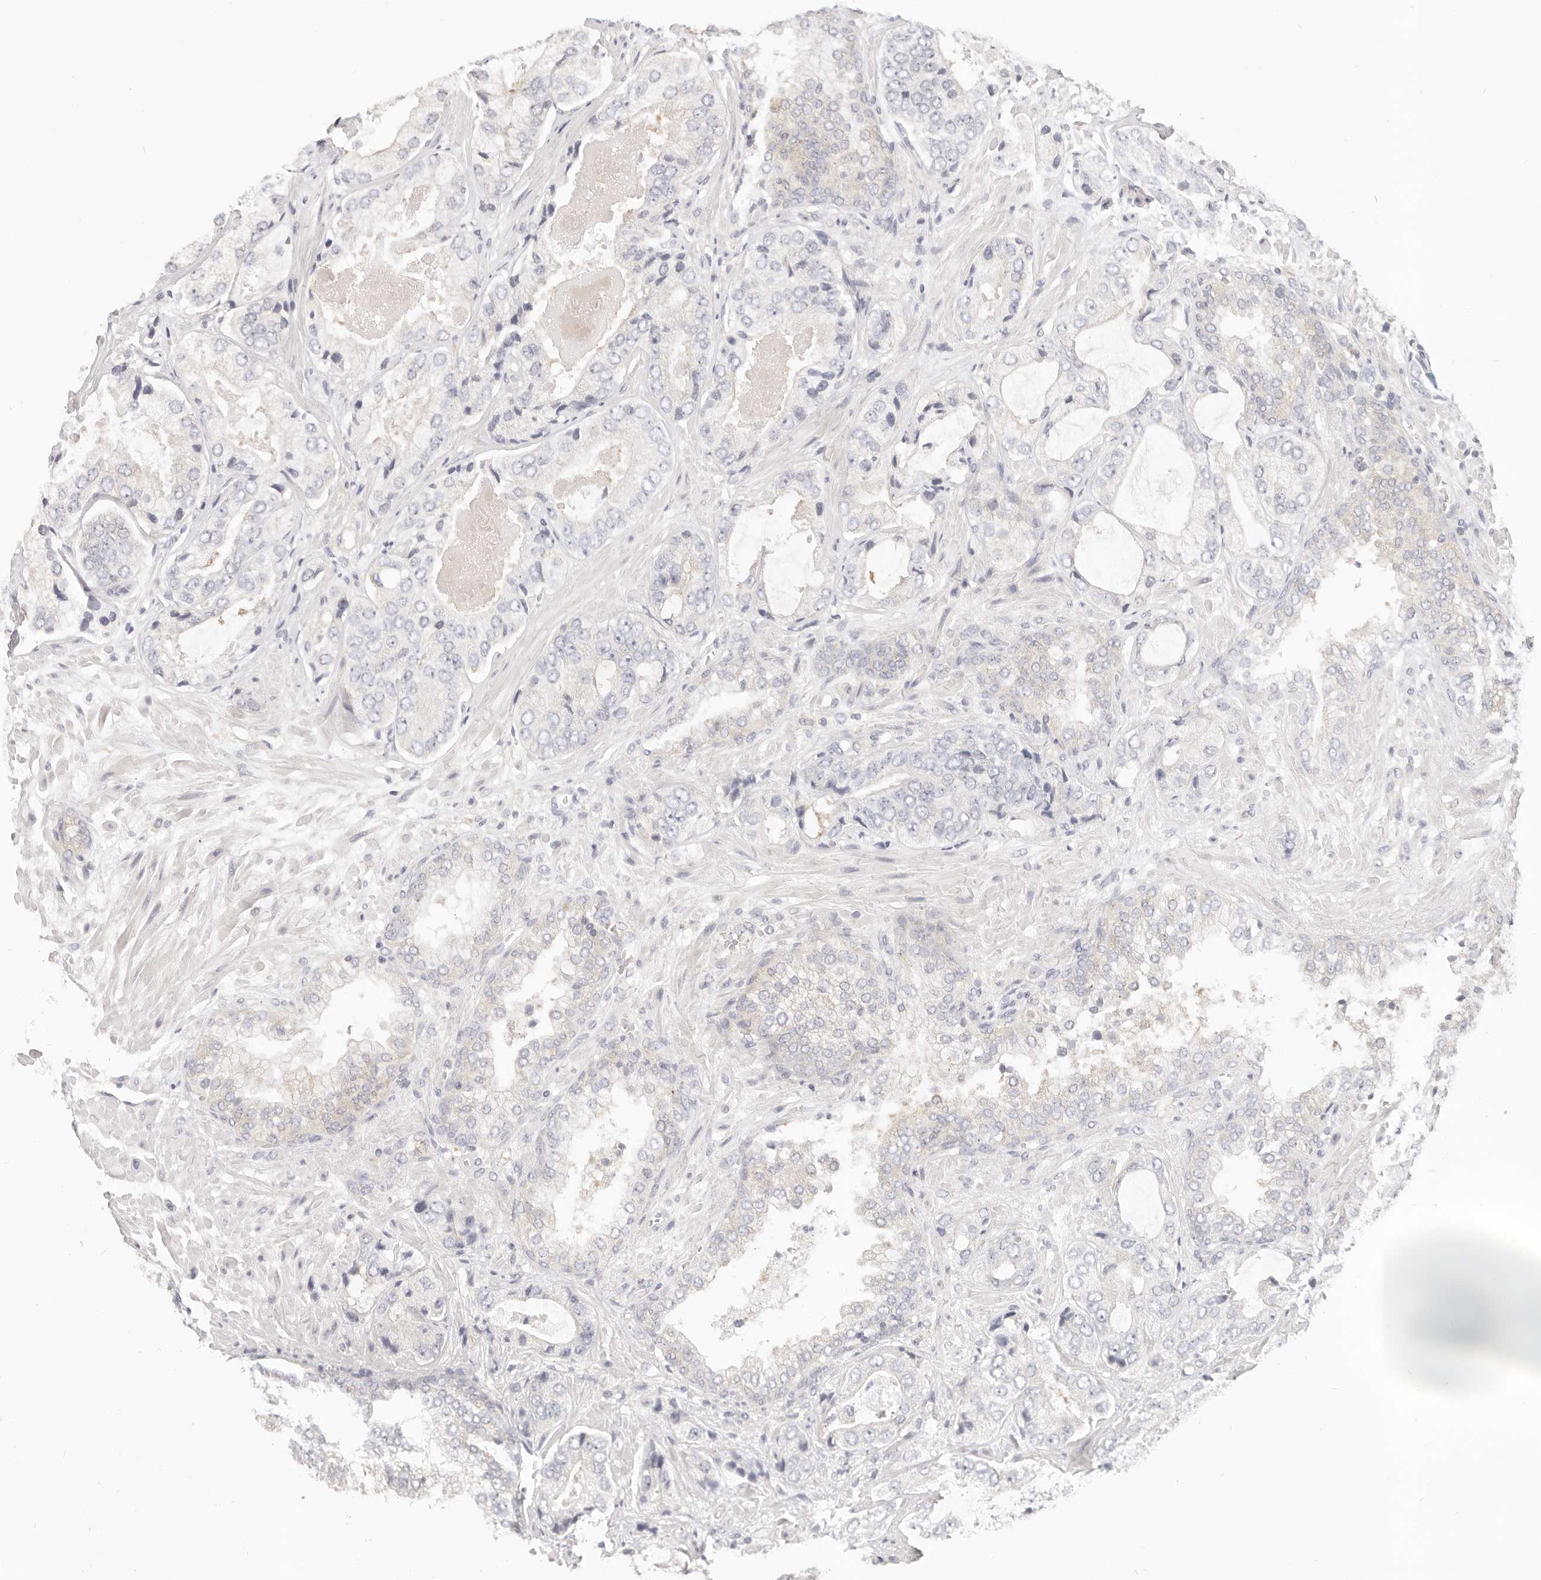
{"staining": {"intensity": "negative", "quantity": "none", "location": "none"}, "tissue": "prostate cancer", "cell_type": "Tumor cells", "image_type": "cancer", "snomed": [{"axis": "morphology", "description": "Normal tissue, NOS"}, {"axis": "morphology", "description": "Adenocarcinoma, High grade"}, {"axis": "topography", "description": "Prostate"}, {"axis": "topography", "description": "Peripheral nerve tissue"}], "caption": "Immunohistochemistry (IHC) image of human prostate high-grade adenocarcinoma stained for a protein (brown), which exhibits no staining in tumor cells. (IHC, brightfield microscopy, high magnification).", "gene": "DTNBP1", "patient": {"sex": "male", "age": 59}}